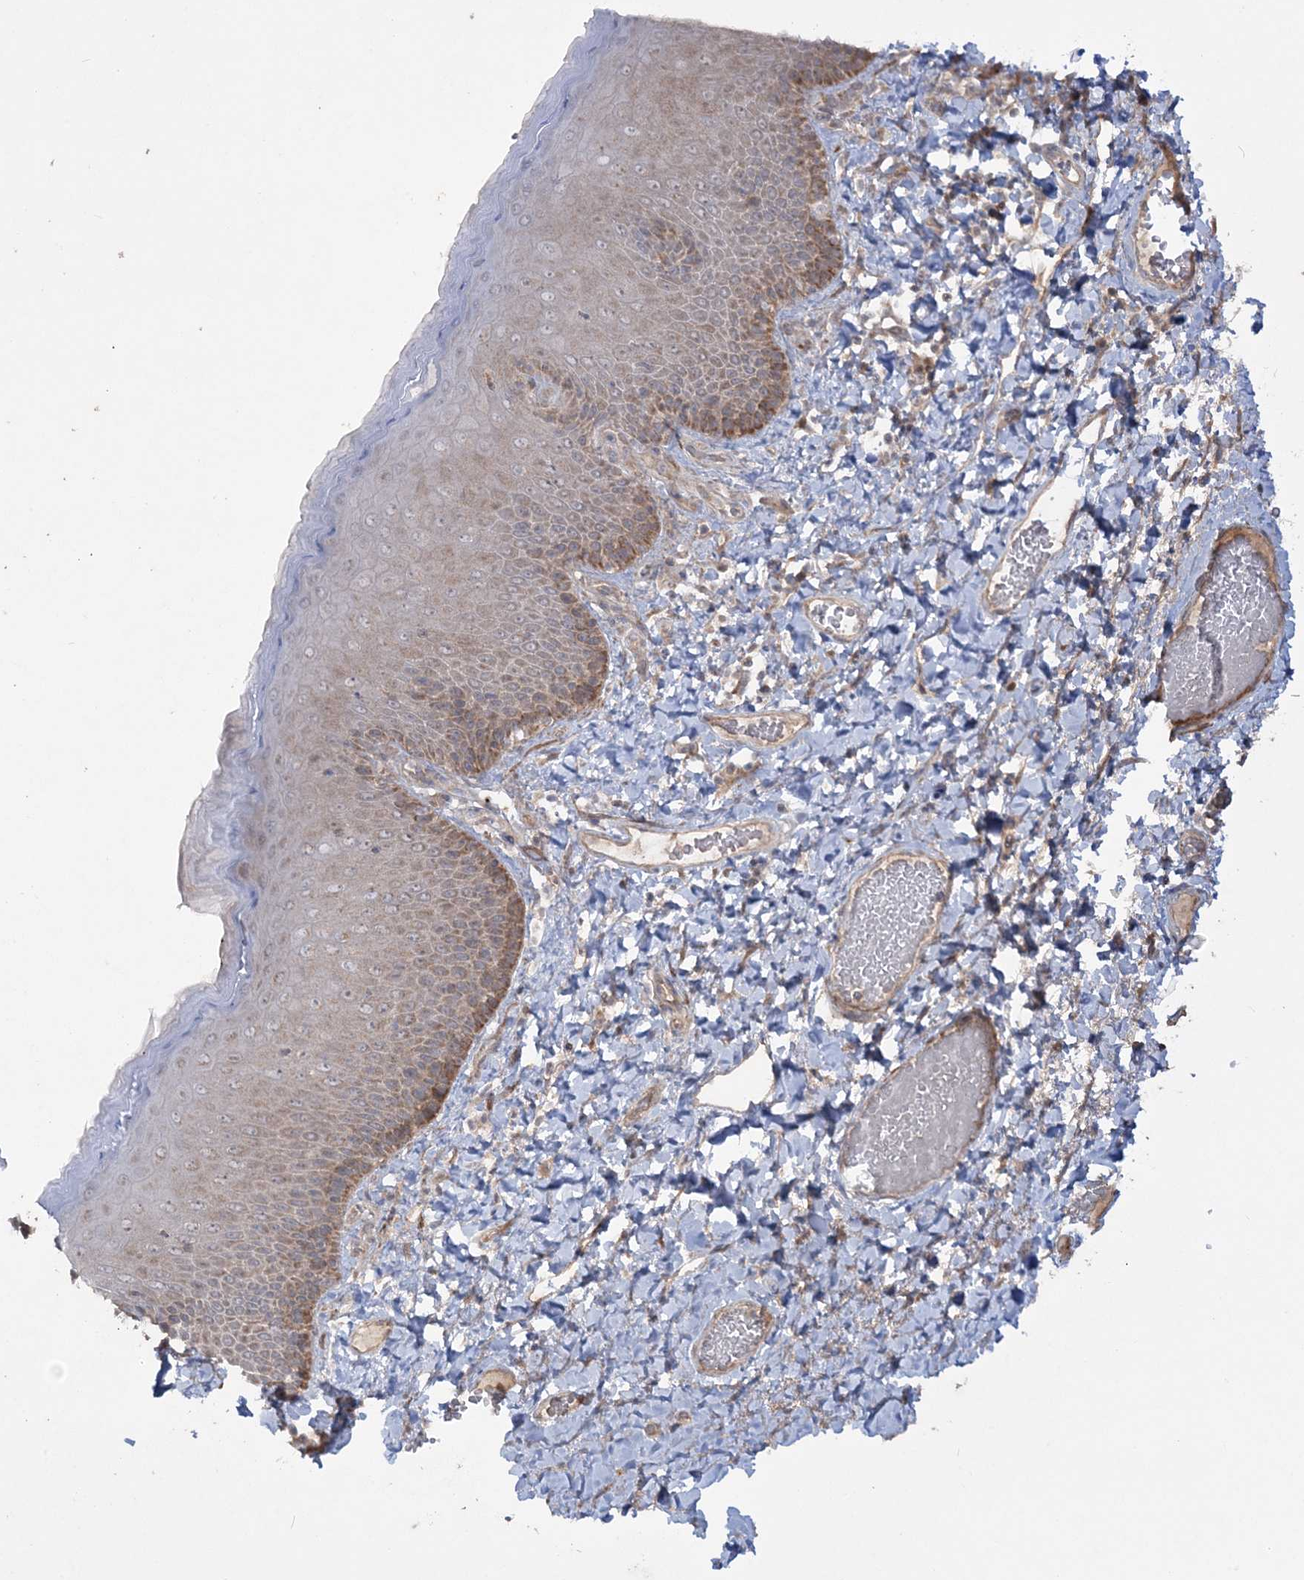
{"staining": {"intensity": "moderate", "quantity": "25%-75%", "location": "cytoplasmic/membranous"}, "tissue": "skin", "cell_type": "Epidermal cells", "image_type": "normal", "snomed": [{"axis": "morphology", "description": "Normal tissue, NOS"}, {"axis": "topography", "description": "Anal"}], "caption": "An image showing moderate cytoplasmic/membranous staining in approximately 25%-75% of epidermal cells in normal skin, as visualized by brown immunohistochemical staining.", "gene": "MOCS2", "patient": {"sex": "male", "age": 69}}